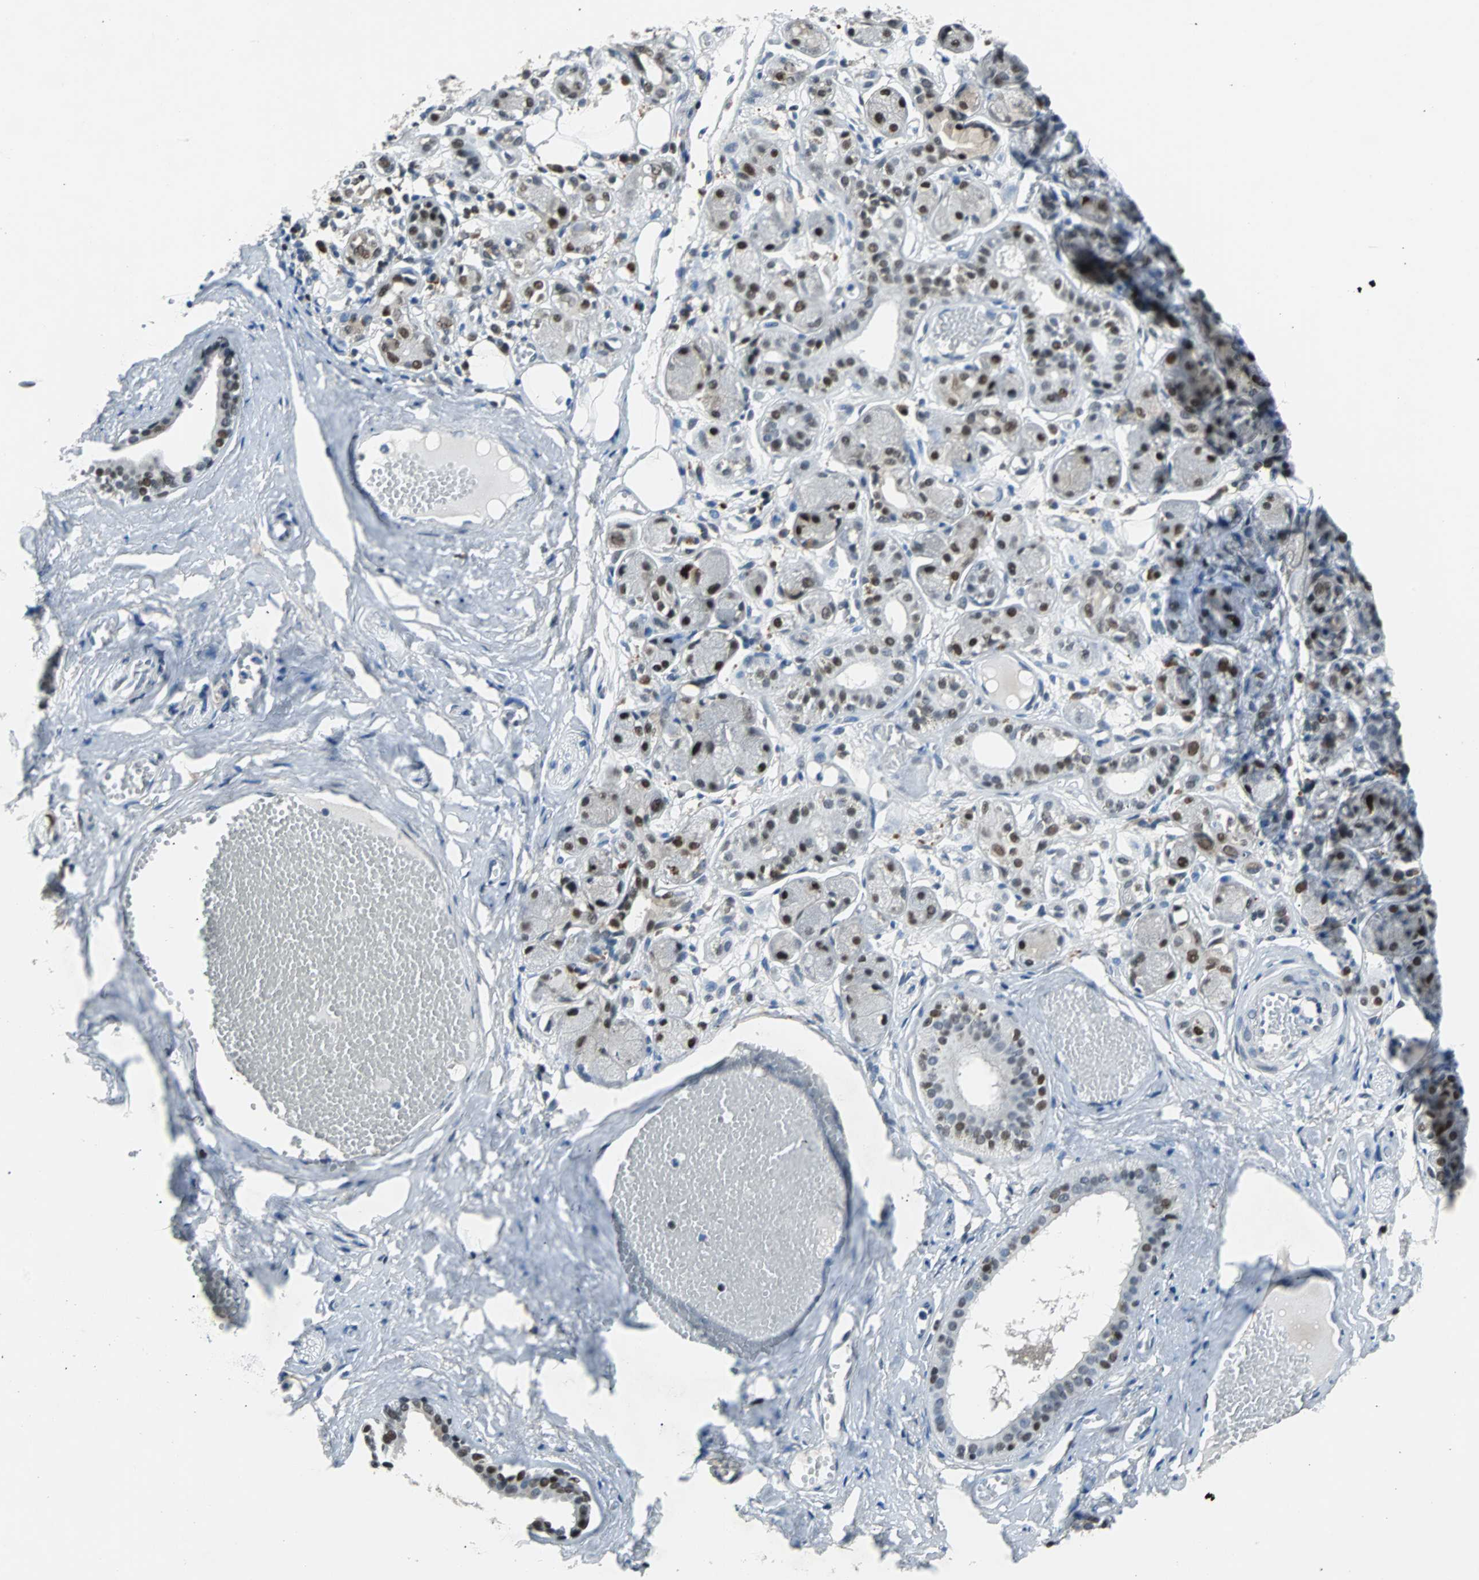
{"staining": {"intensity": "weak", "quantity": "<25%", "location": "cytoplasmic/membranous"}, "tissue": "adipose tissue", "cell_type": "Adipocytes", "image_type": "normal", "snomed": [{"axis": "morphology", "description": "Normal tissue, NOS"}, {"axis": "morphology", "description": "Inflammation, NOS"}, {"axis": "topography", "description": "Vascular tissue"}, {"axis": "topography", "description": "Salivary gland"}], "caption": "Protein analysis of benign adipose tissue shows no significant staining in adipocytes.", "gene": "USP28", "patient": {"sex": "female", "age": 75}}